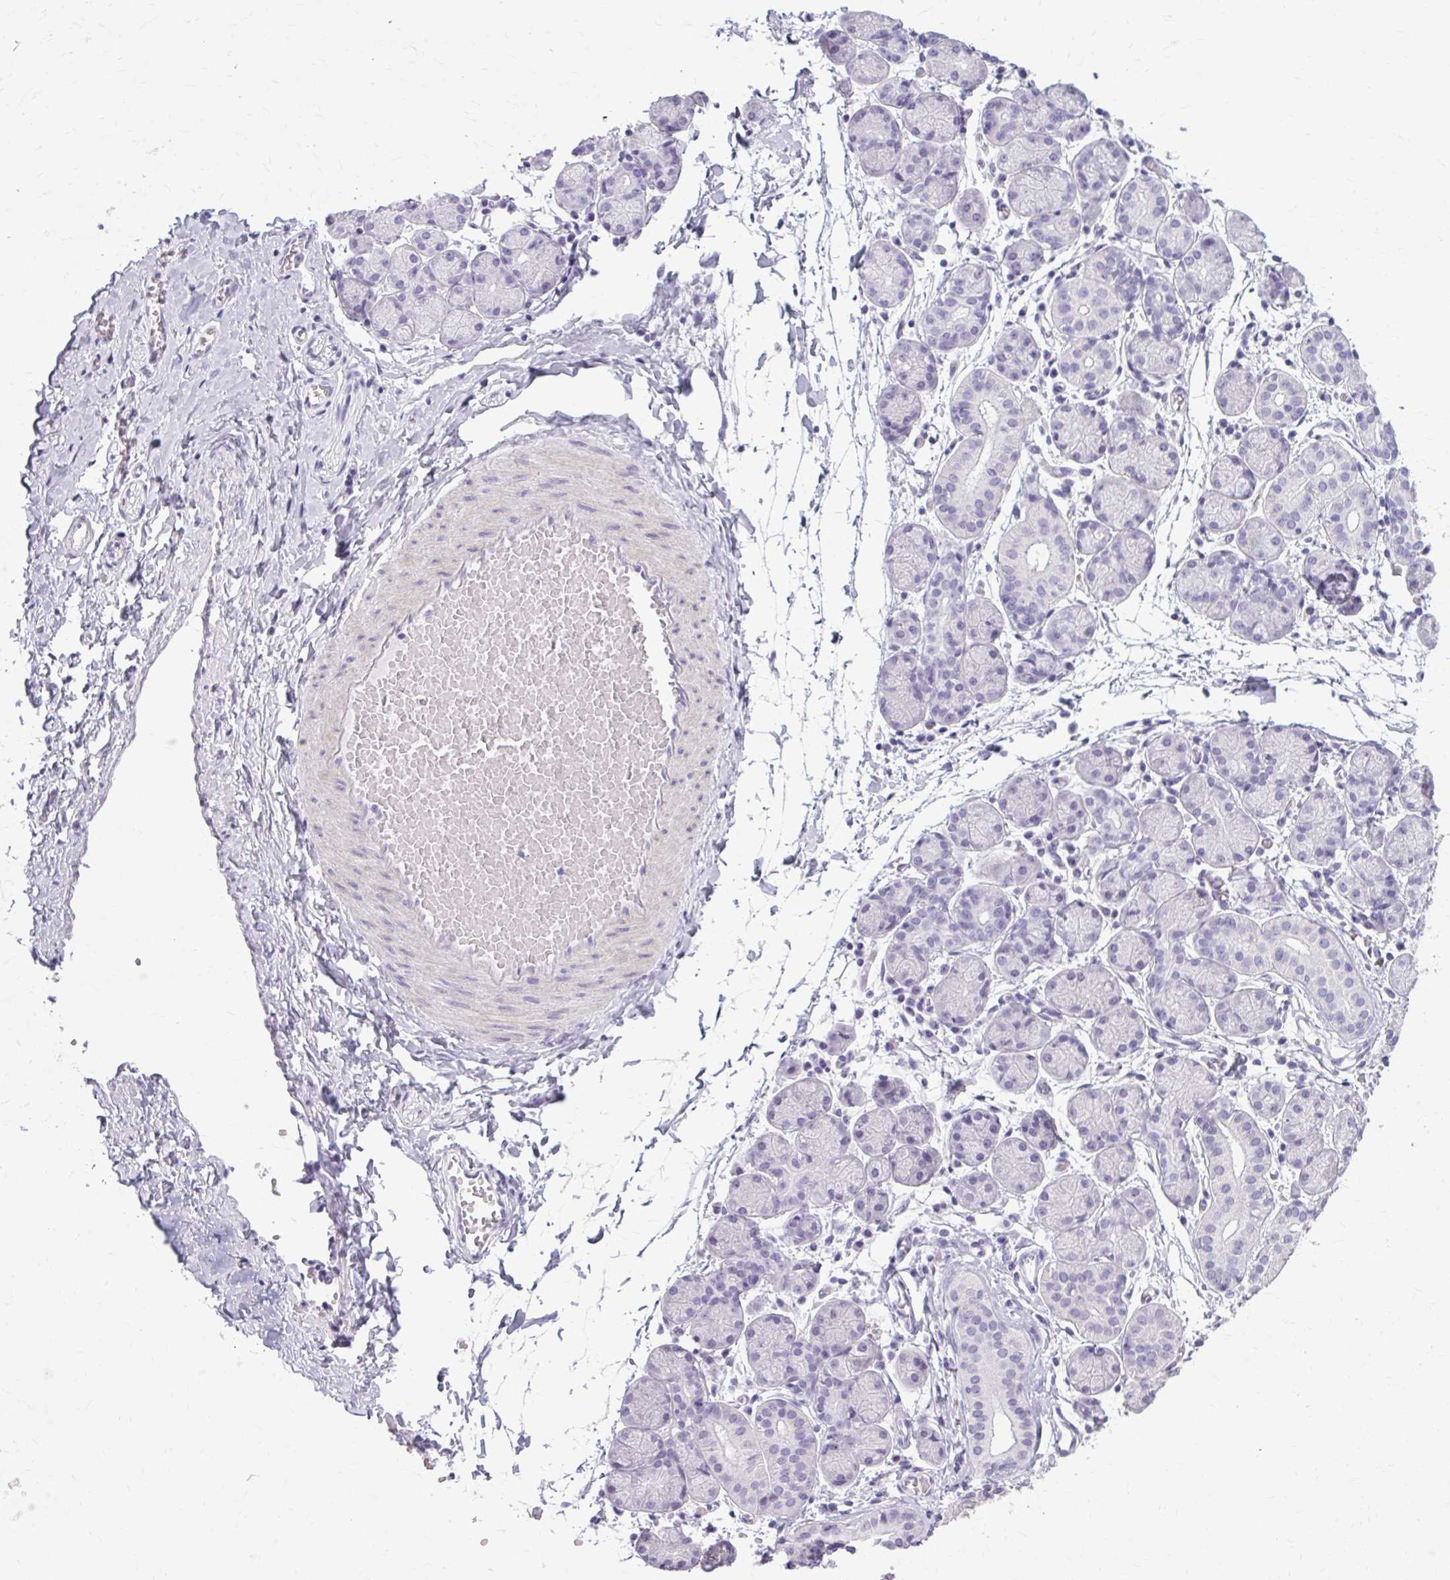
{"staining": {"intensity": "negative", "quantity": "none", "location": "none"}, "tissue": "salivary gland", "cell_type": "Glandular cells", "image_type": "normal", "snomed": [{"axis": "morphology", "description": "Normal tissue, NOS"}, {"axis": "topography", "description": "Salivary gland"}], "caption": "This is a micrograph of IHC staining of benign salivary gland, which shows no positivity in glandular cells.", "gene": "OR4B1", "patient": {"sex": "female", "age": 24}}